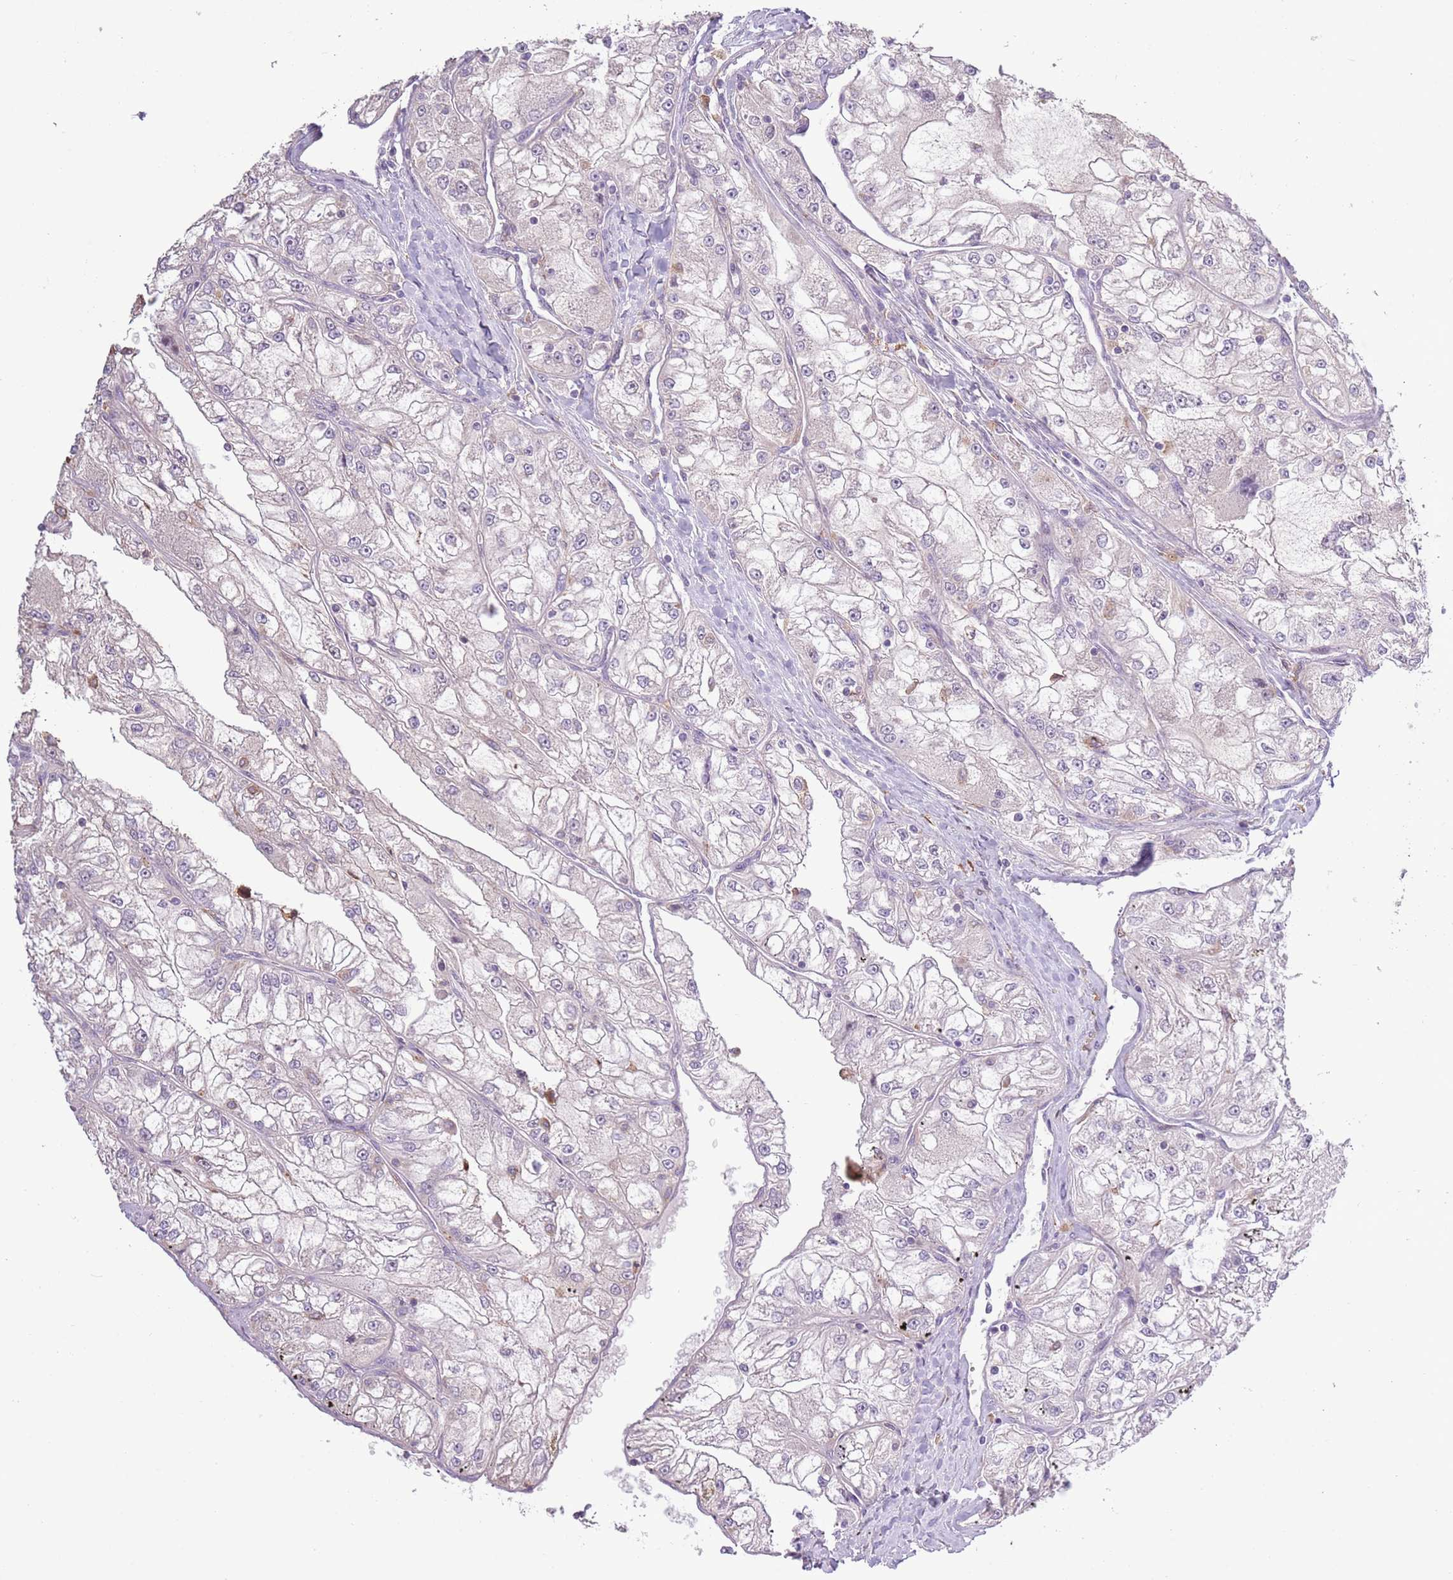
{"staining": {"intensity": "negative", "quantity": "none", "location": "none"}, "tissue": "renal cancer", "cell_type": "Tumor cells", "image_type": "cancer", "snomed": [{"axis": "morphology", "description": "Adenocarcinoma, NOS"}, {"axis": "topography", "description": "Kidney"}], "caption": "DAB (3,3'-diaminobenzidine) immunohistochemical staining of human renal cancer (adenocarcinoma) demonstrates no significant positivity in tumor cells.", "gene": "CAPN9", "patient": {"sex": "female", "age": 72}}